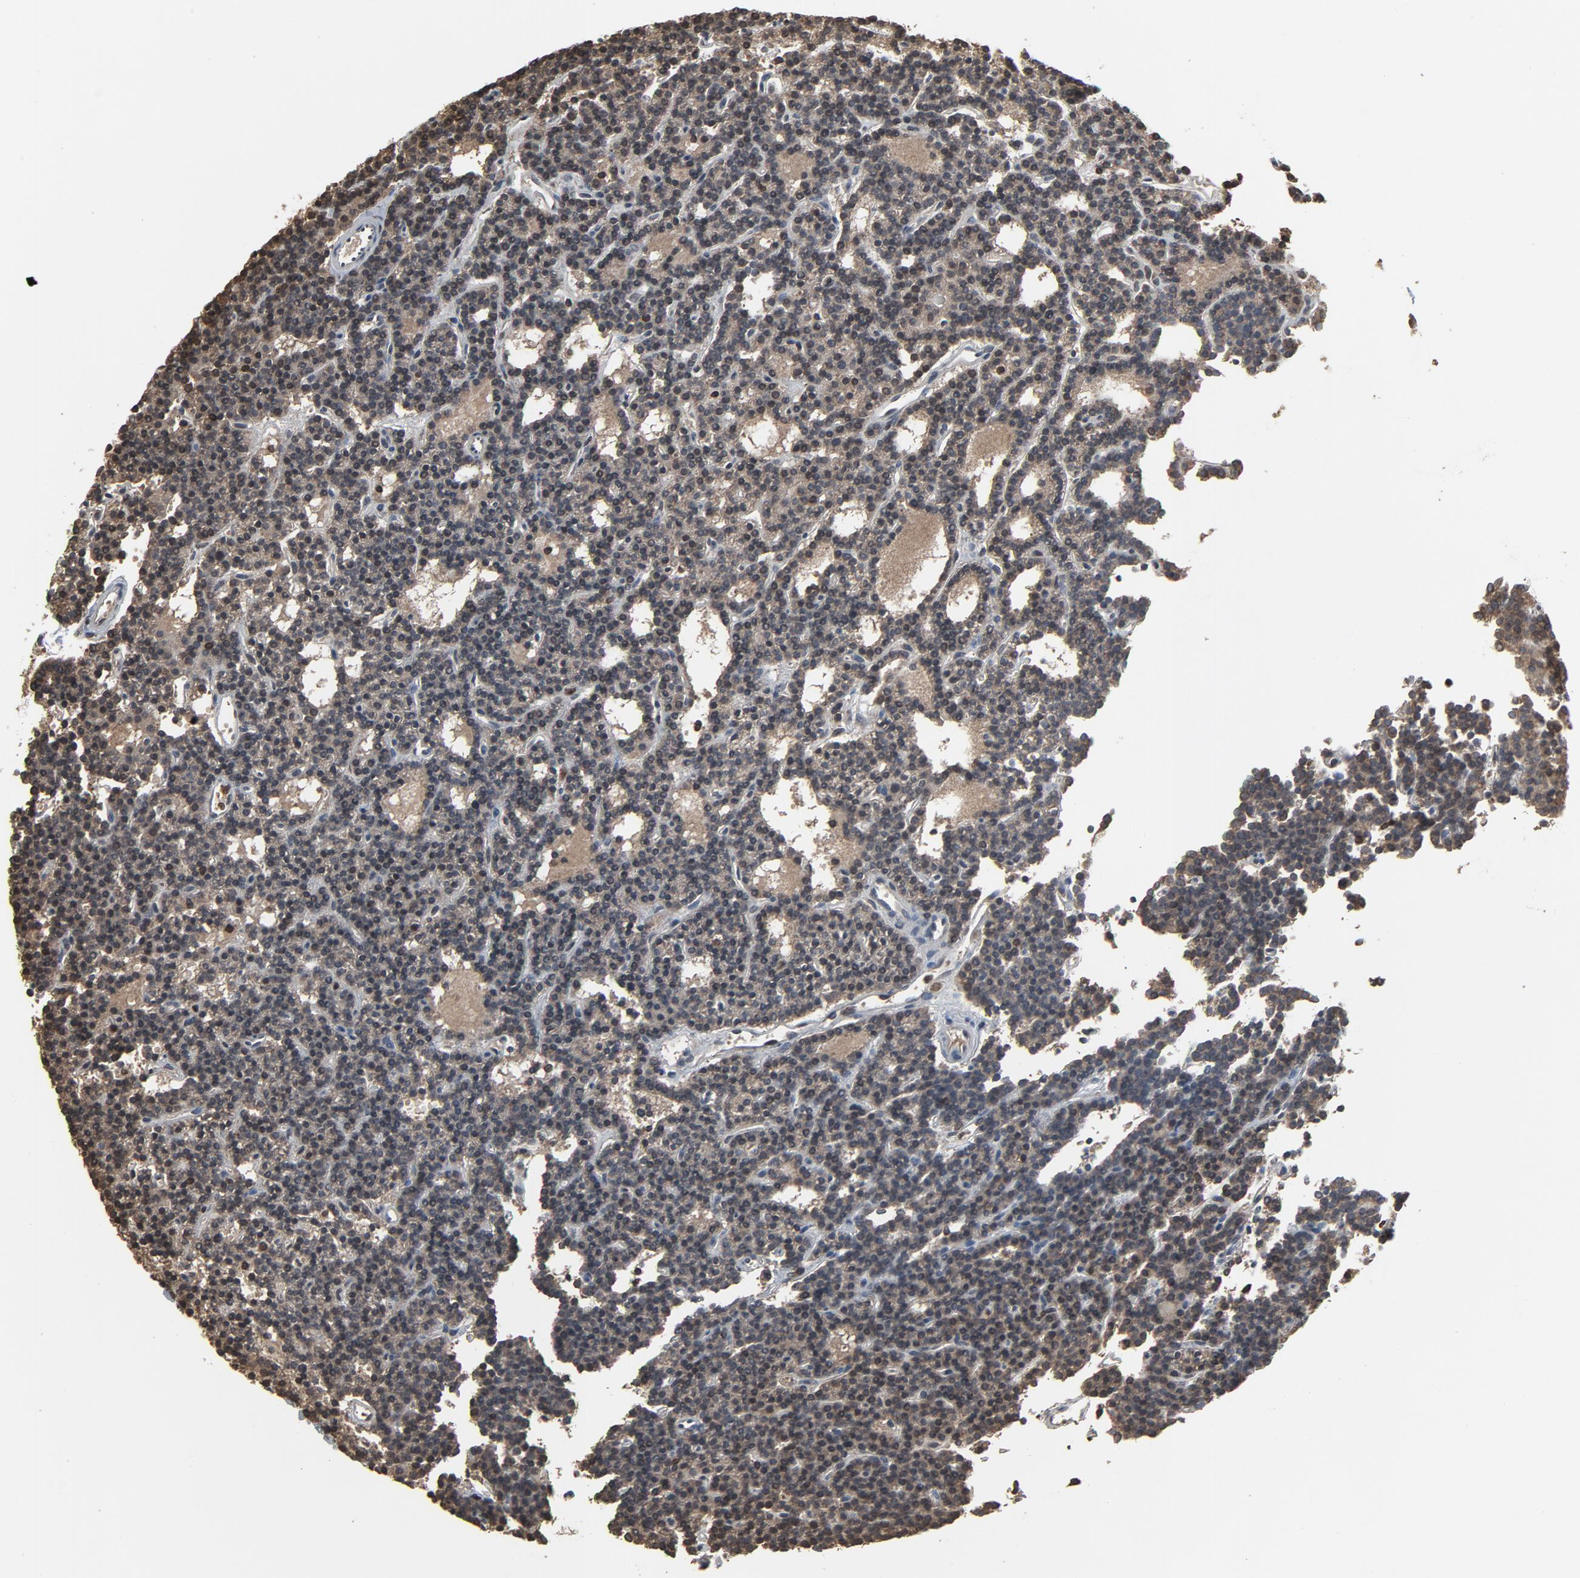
{"staining": {"intensity": "weak", "quantity": ">75%", "location": "cytoplasmic/membranous,nuclear"}, "tissue": "parathyroid gland", "cell_type": "Glandular cells", "image_type": "normal", "snomed": [{"axis": "morphology", "description": "Normal tissue, NOS"}, {"axis": "topography", "description": "Parathyroid gland"}], "caption": "The histopathology image exhibits a brown stain indicating the presence of a protein in the cytoplasmic/membranous,nuclear of glandular cells in parathyroid gland. The protein of interest is shown in brown color, while the nuclei are stained blue.", "gene": "UBE2D1", "patient": {"sex": "female", "age": 45}}